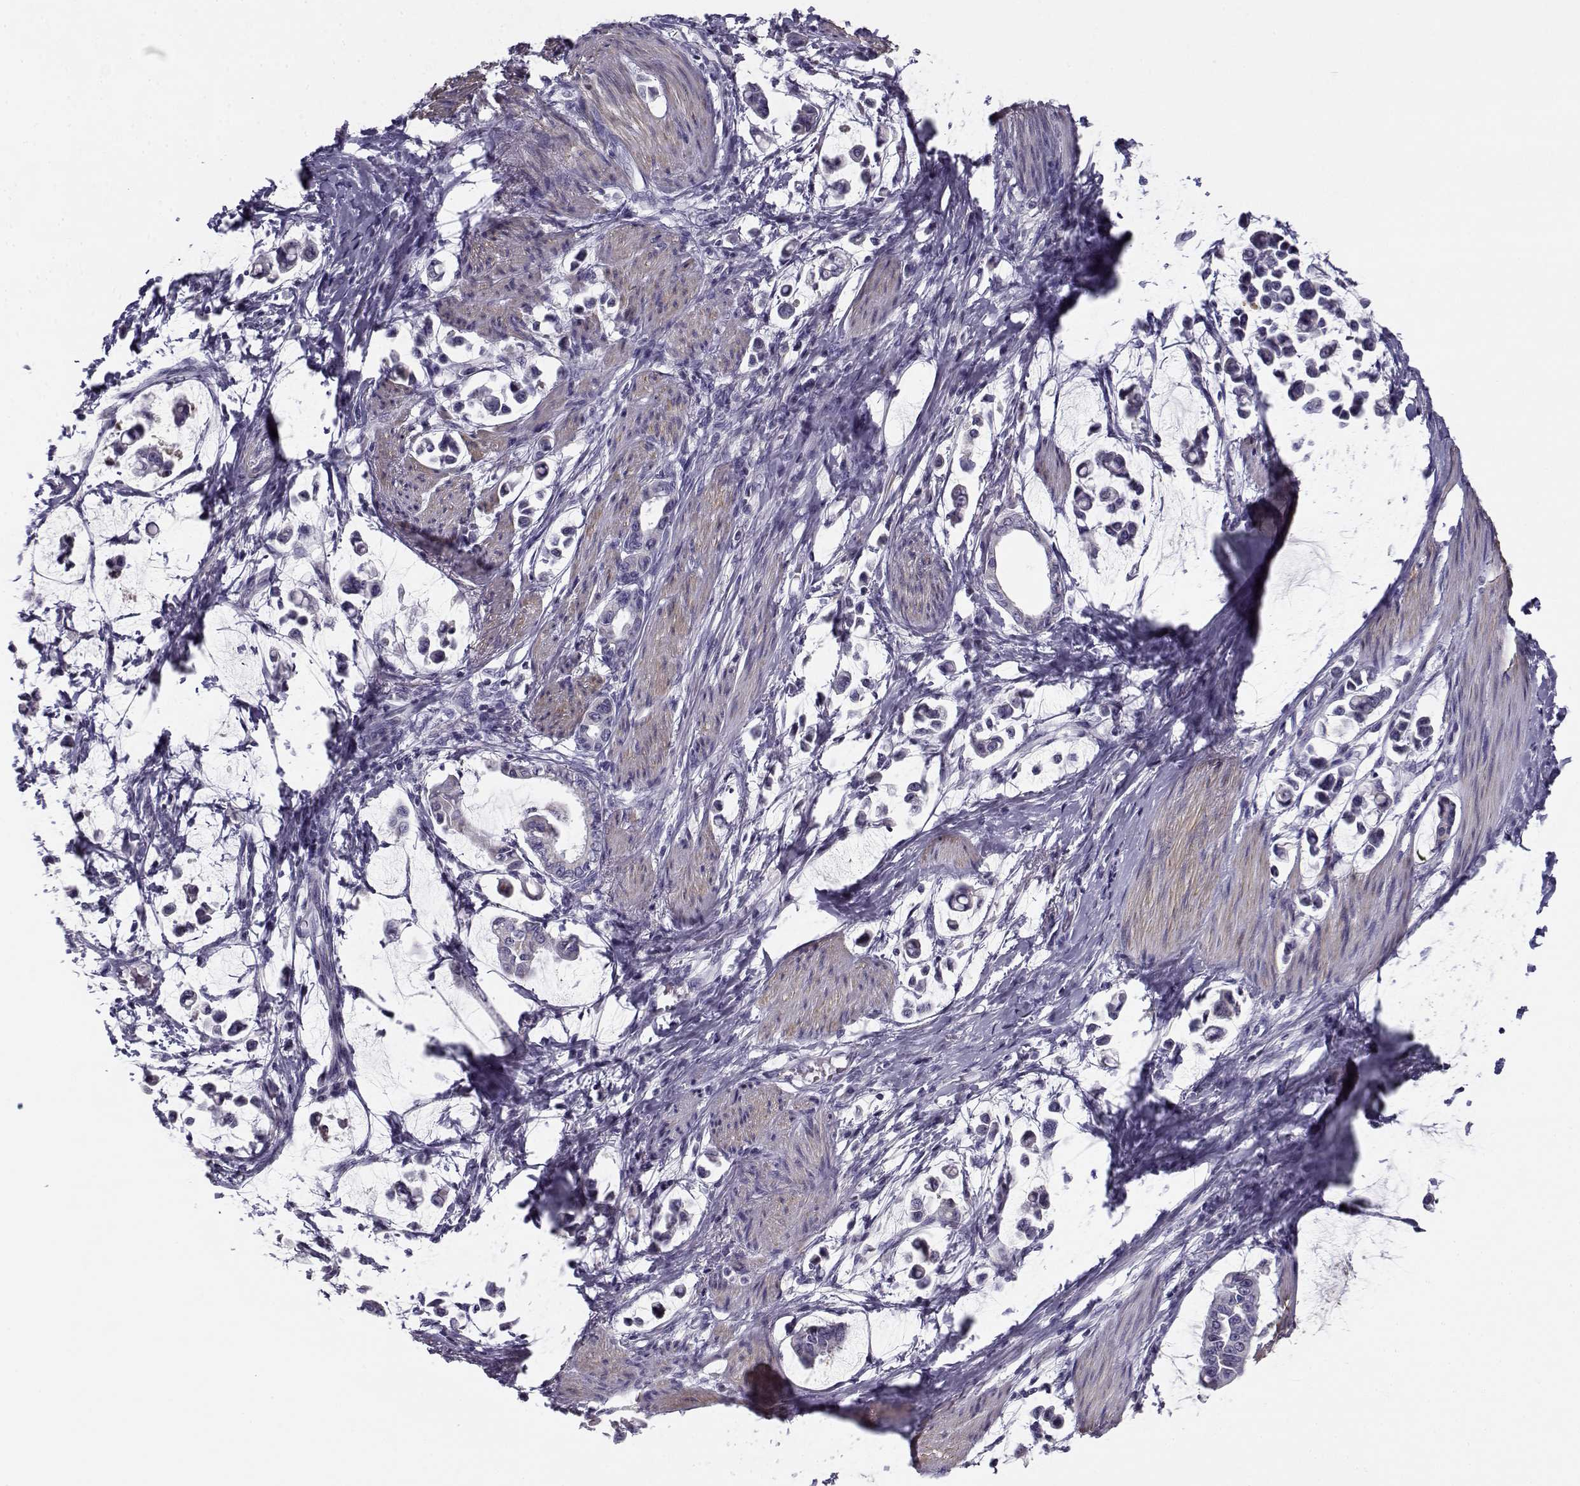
{"staining": {"intensity": "negative", "quantity": "none", "location": "none"}, "tissue": "stomach cancer", "cell_type": "Tumor cells", "image_type": "cancer", "snomed": [{"axis": "morphology", "description": "Adenocarcinoma, NOS"}, {"axis": "topography", "description": "Stomach"}], "caption": "This is a histopathology image of immunohistochemistry staining of stomach cancer, which shows no positivity in tumor cells.", "gene": "CREB3L3", "patient": {"sex": "male", "age": 82}}